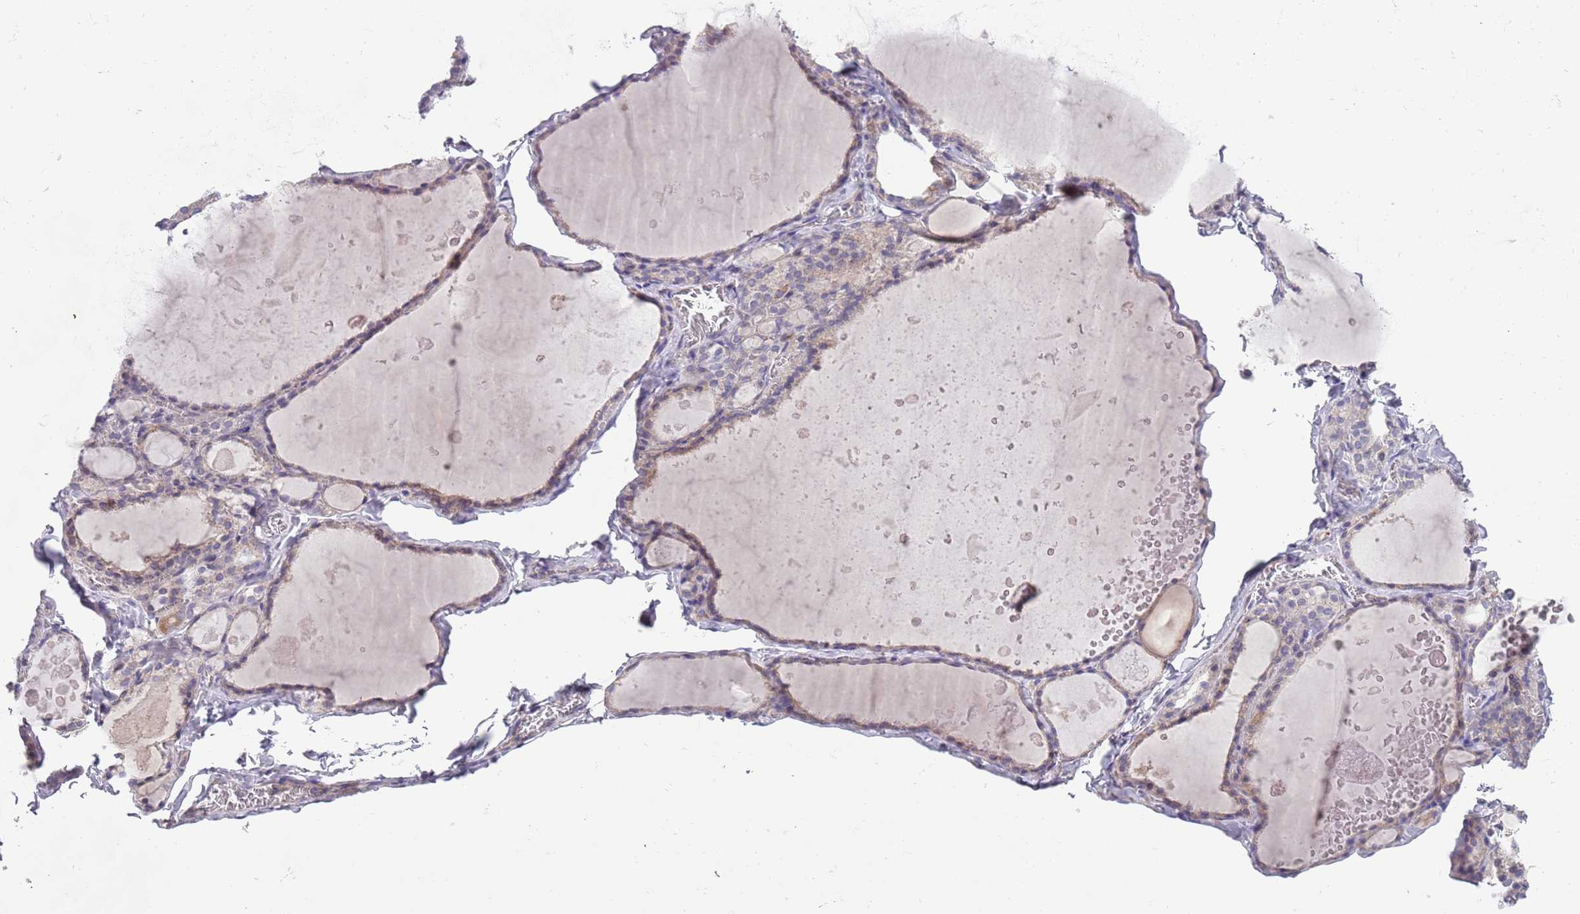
{"staining": {"intensity": "moderate", "quantity": "<25%", "location": "cytoplasmic/membranous"}, "tissue": "thyroid gland", "cell_type": "Glandular cells", "image_type": "normal", "snomed": [{"axis": "morphology", "description": "Normal tissue, NOS"}, {"axis": "topography", "description": "Thyroid gland"}], "caption": "Immunohistochemistry micrograph of normal human thyroid gland stained for a protein (brown), which demonstrates low levels of moderate cytoplasmic/membranous staining in approximately <25% of glandular cells.", "gene": "PRAC1", "patient": {"sex": "male", "age": 56}}